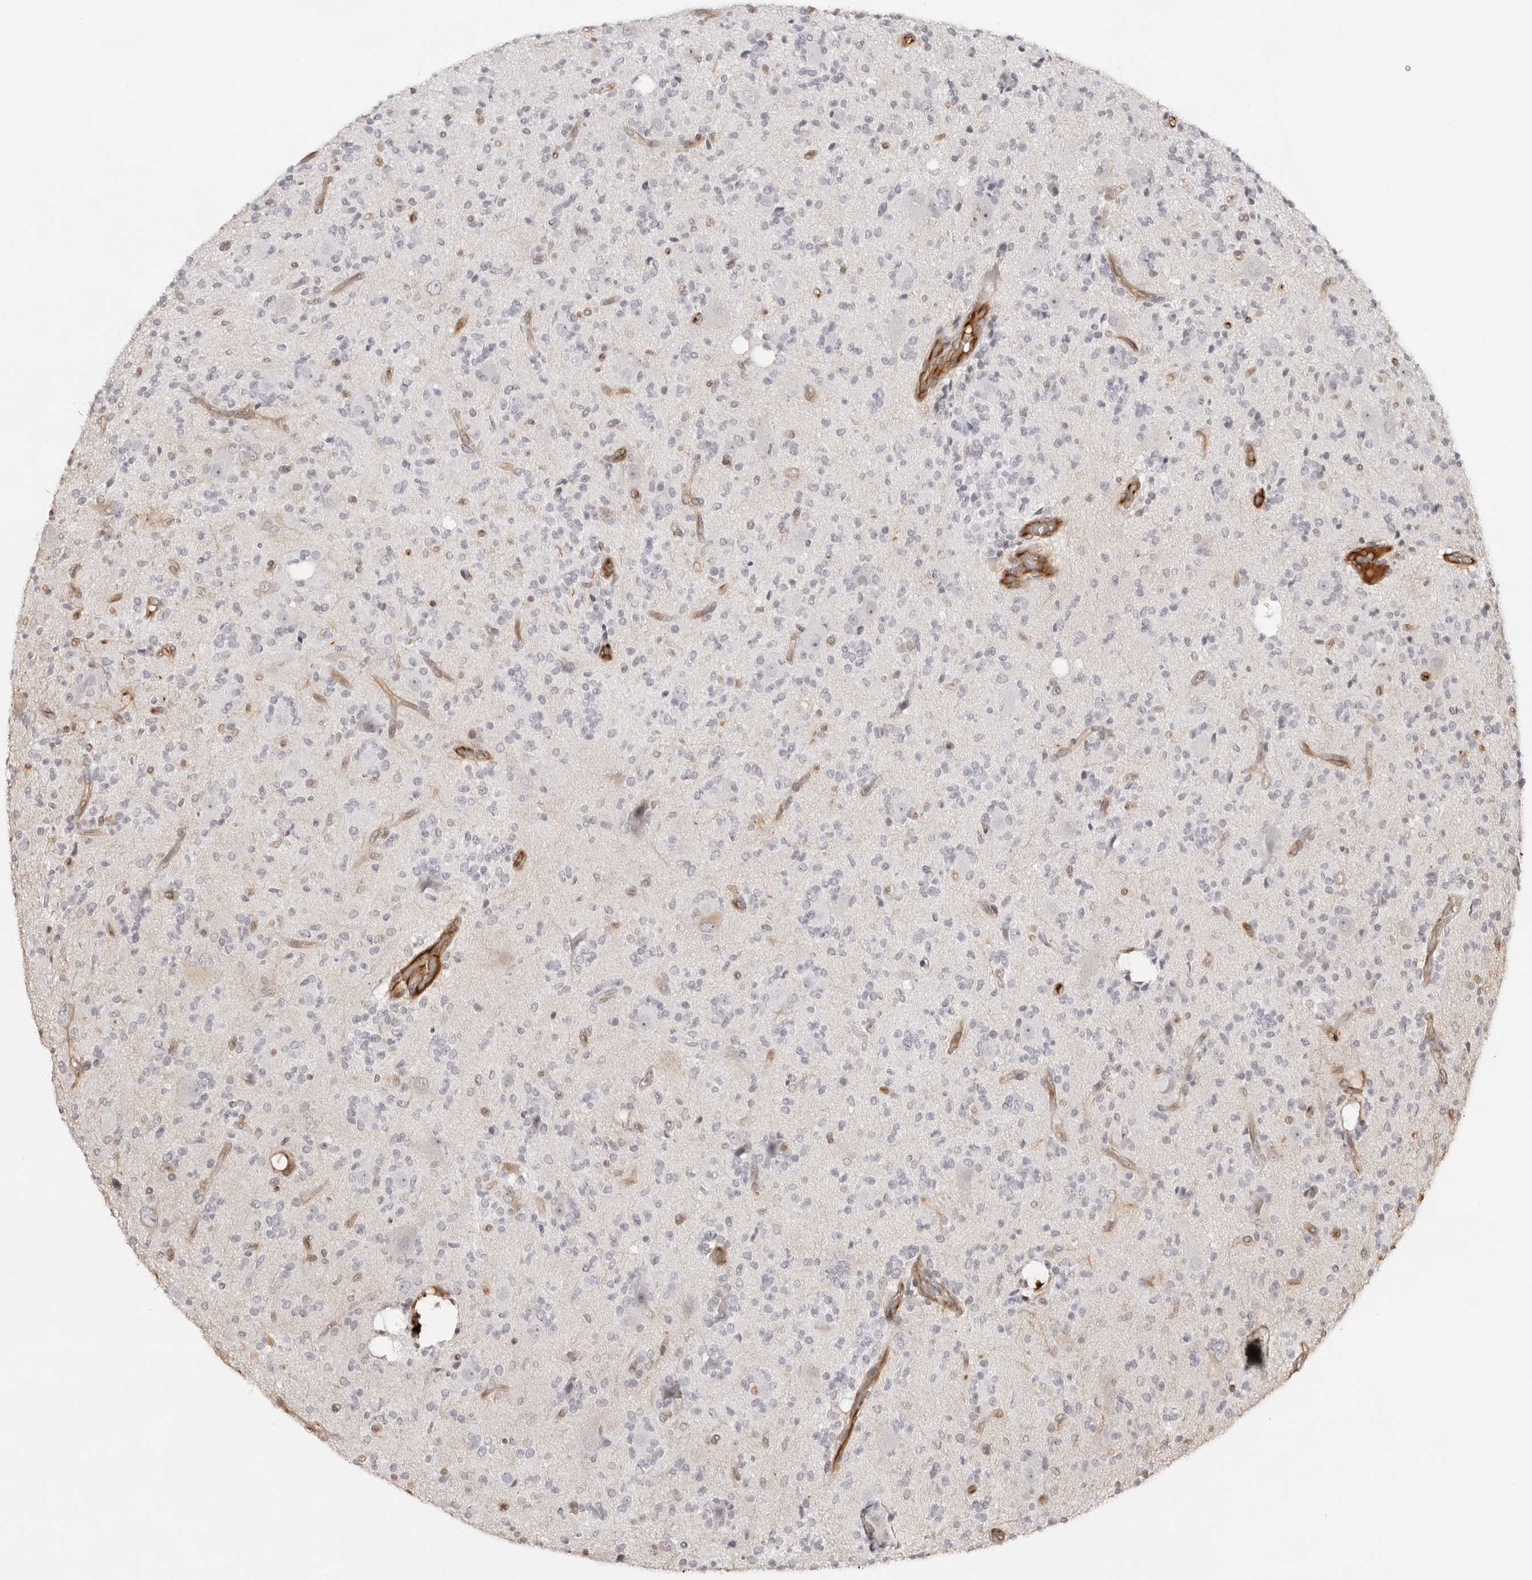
{"staining": {"intensity": "negative", "quantity": "none", "location": "none"}, "tissue": "glioma", "cell_type": "Tumor cells", "image_type": "cancer", "snomed": [{"axis": "morphology", "description": "Glioma, malignant, High grade"}, {"axis": "topography", "description": "Brain"}], "caption": "A photomicrograph of human malignant glioma (high-grade) is negative for staining in tumor cells.", "gene": "DYNLT5", "patient": {"sex": "male", "age": 34}}